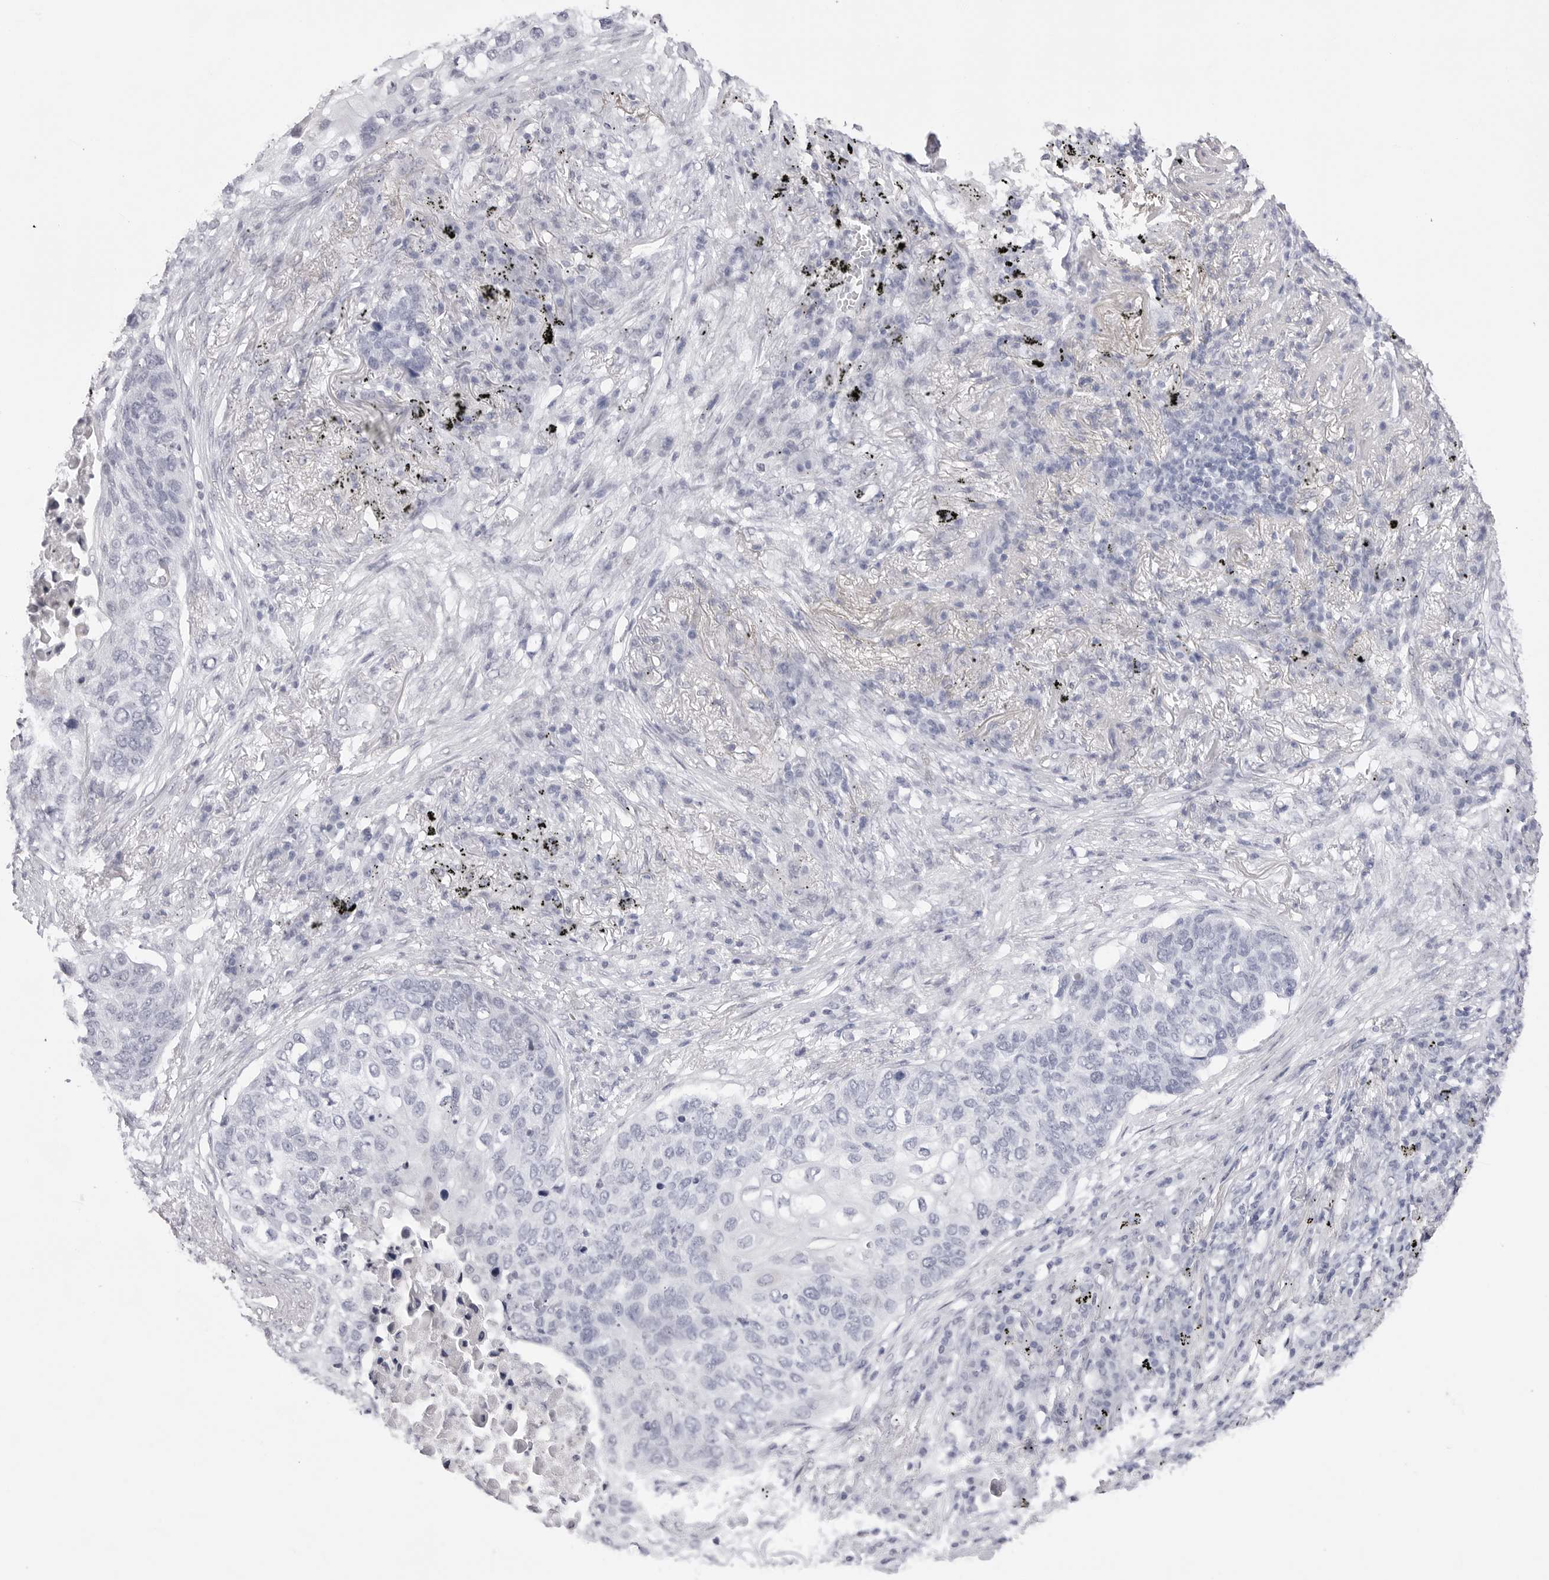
{"staining": {"intensity": "negative", "quantity": "none", "location": "none"}, "tissue": "lung cancer", "cell_type": "Tumor cells", "image_type": "cancer", "snomed": [{"axis": "morphology", "description": "Squamous cell carcinoma, NOS"}, {"axis": "topography", "description": "Lung"}], "caption": "An immunohistochemistry histopathology image of squamous cell carcinoma (lung) is shown. There is no staining in tumor cells of squamous cell carcinoma (lung). (IHC, brightfield microscopy, high magnification).", "gene": "TSSK1B", "patient": {"sex": "female", "age": 63}}